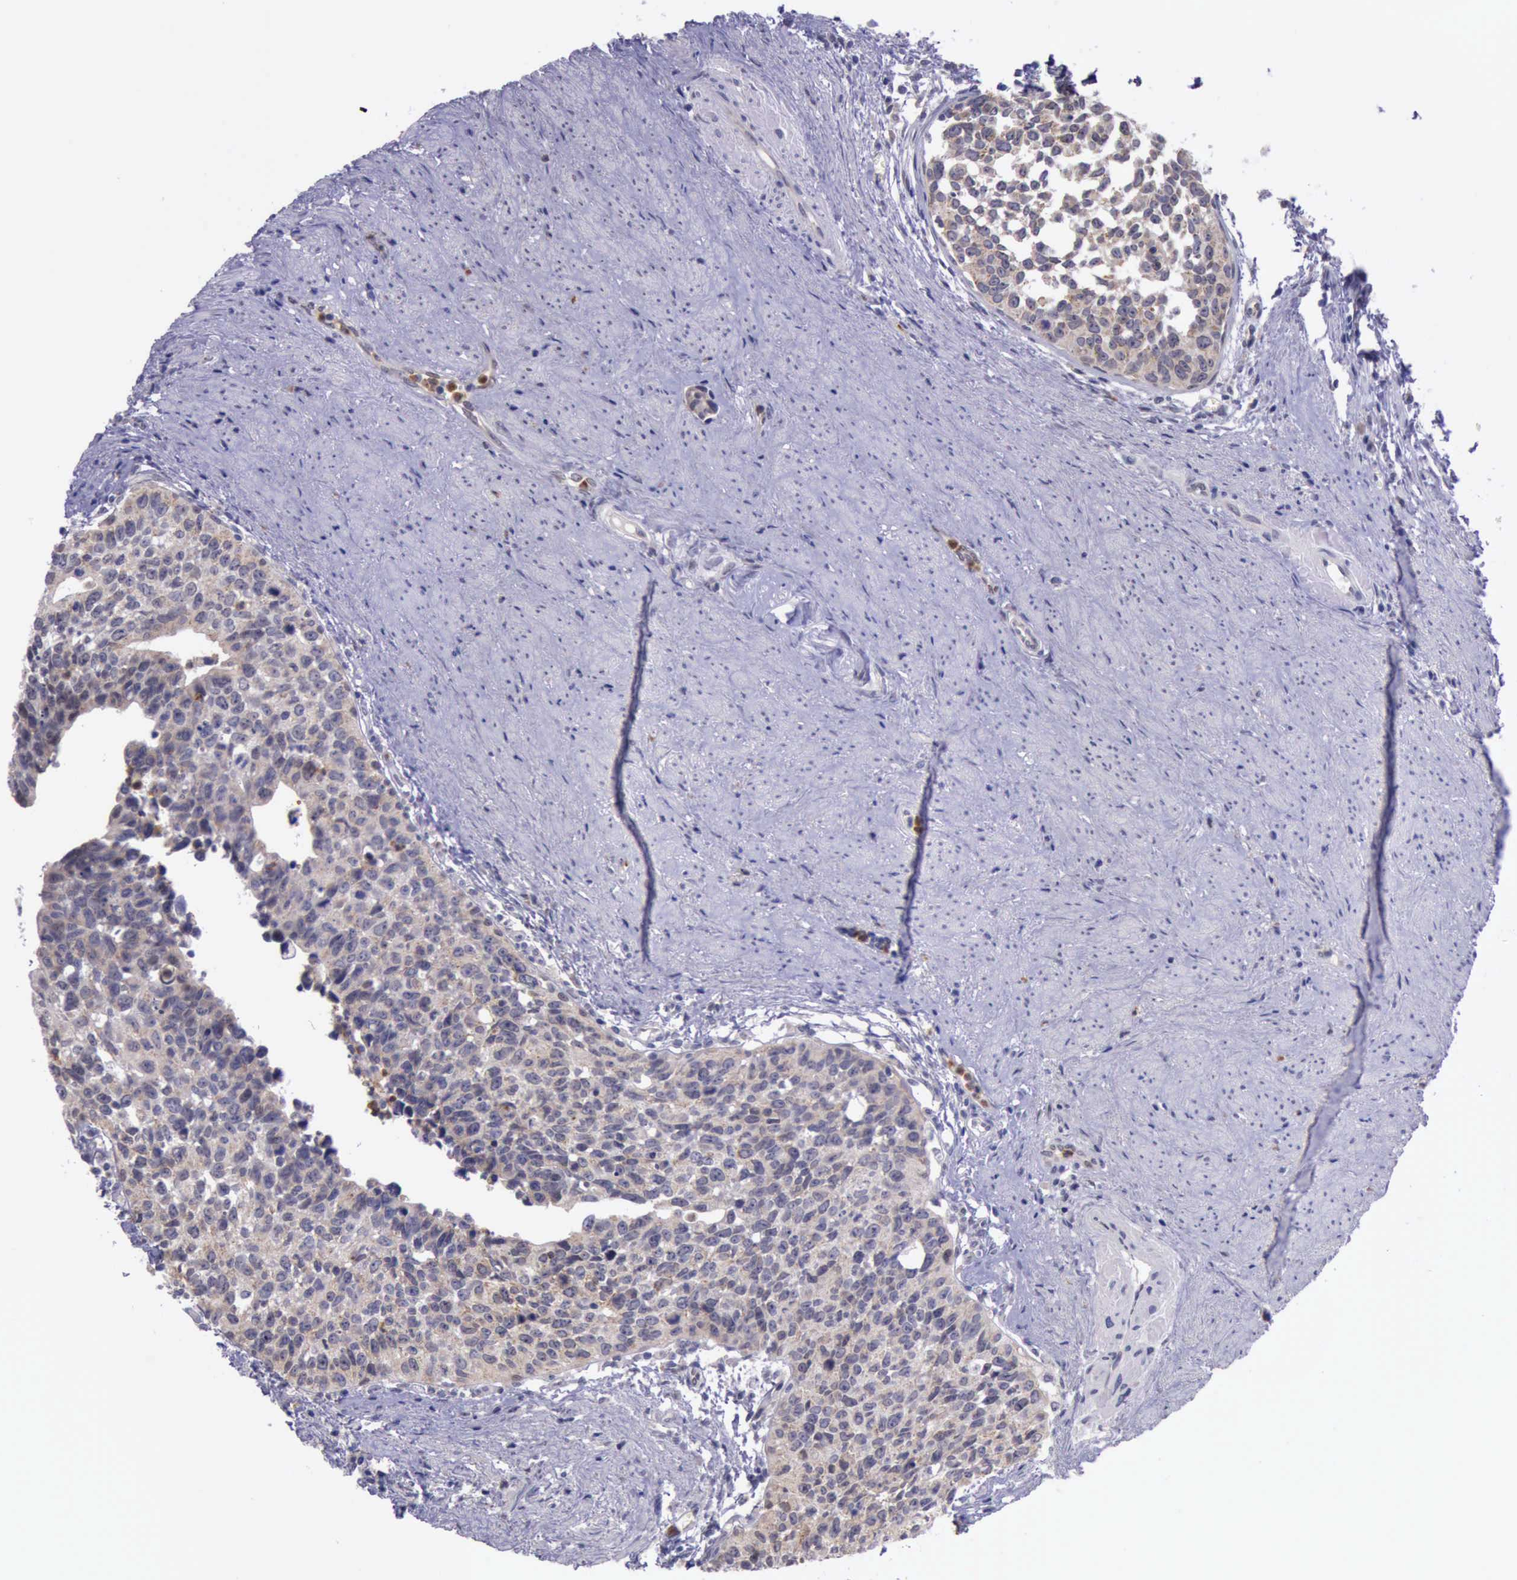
{"staining": {"intensity": "moderate", "quantity": ">75%", "location": "cytoplasmic/membranous"}, "tissue": "urothelial cancer", "cell_type": "Tumor cells", "image_type": "cancer", "snomed": [{"axis": "morphology", "description": "Urothelial carcinoma, High grade"}, {"axis": "topography", "description": "Urinary bladder"}], "caption": "This micrograph displays immunohistochemistry (IHC) staining of human urothelial carcinoma (high-grade), with medium moderate cytoplasmic/membranous positivity in about >75% of tumor cells.", "gene": "PLEK2", "patient": {"sex": "male", "age": 81}}